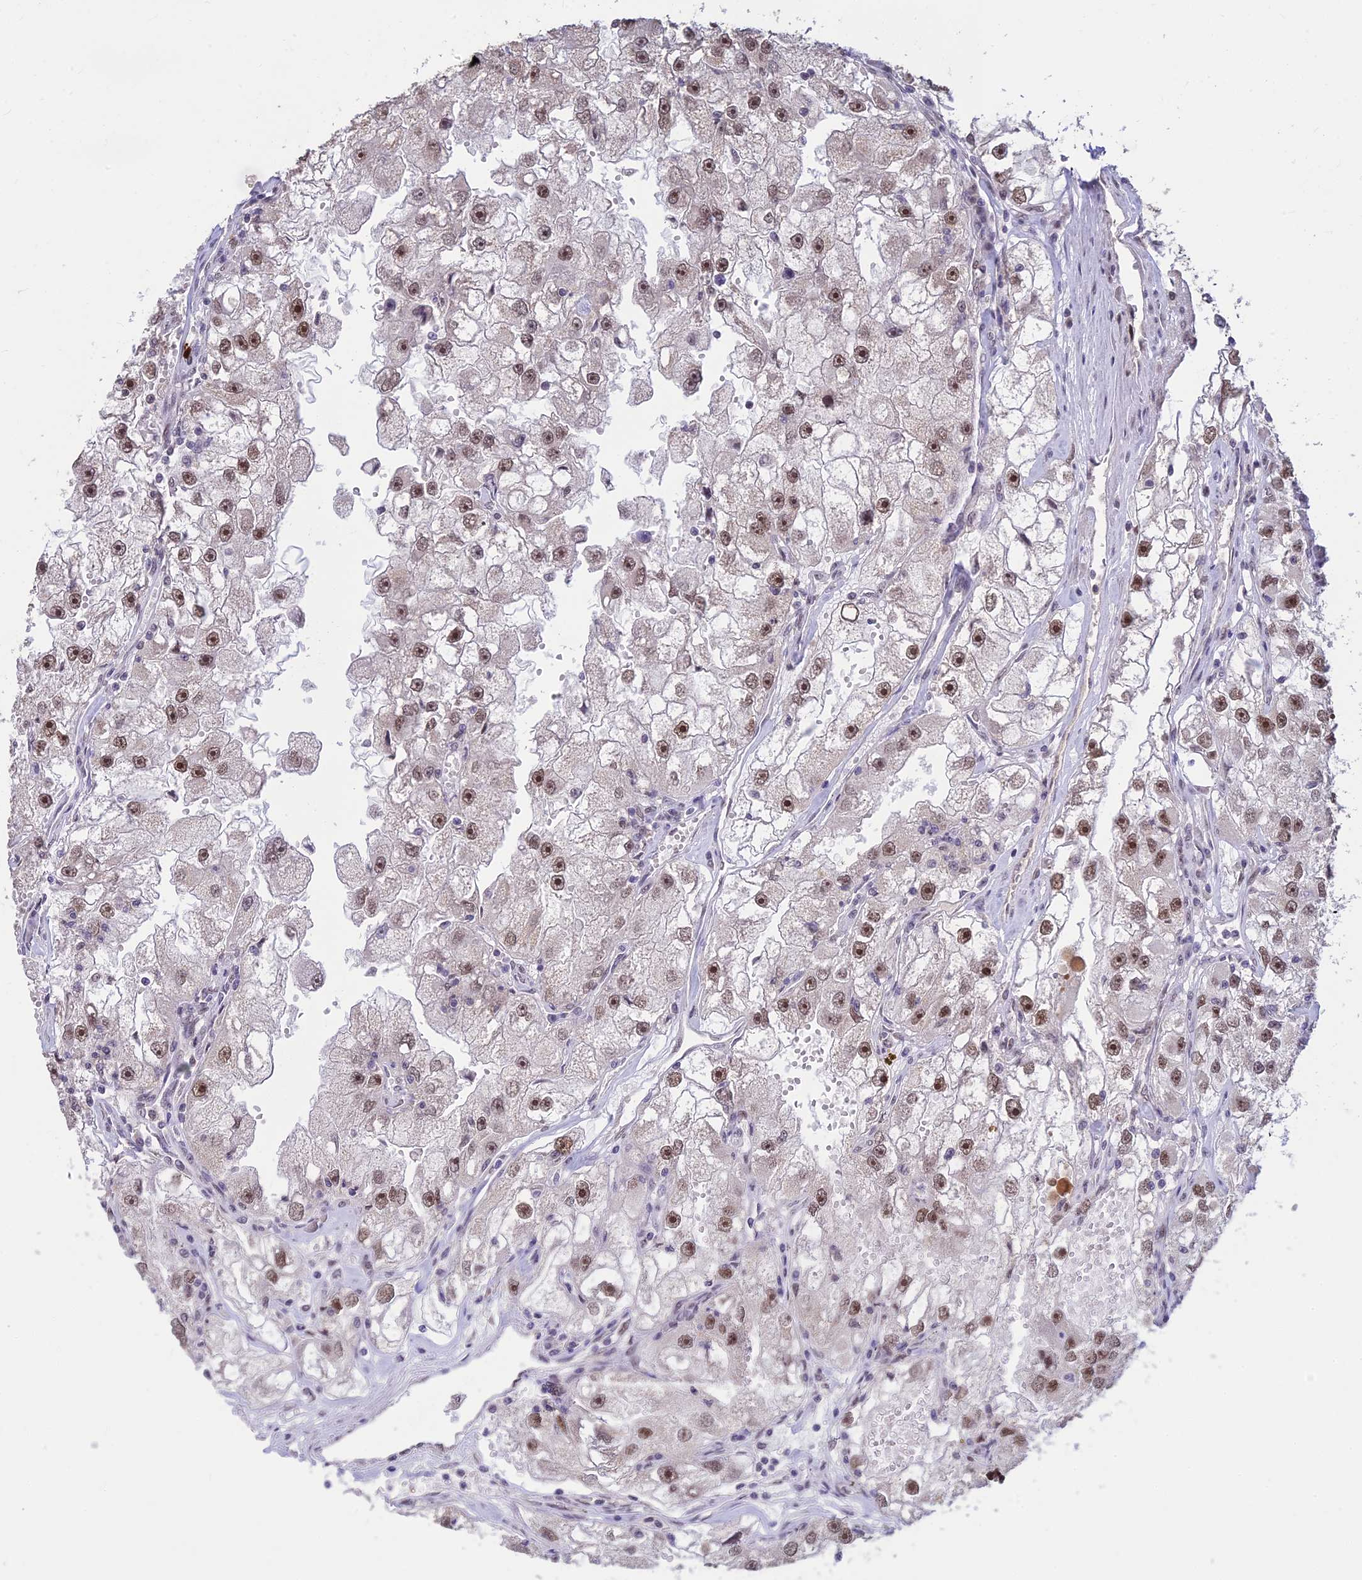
{"staining": {"intensity": "moderate", "quantity": ">75%", "location": "nuclear"}, "tissue": "renal cancer", "cell_type": "Tumor cells", "image_type": "cancer", "snomed": [{"axis": "morphology", "description": "Adenocarcinoma, NOS"}, {"axis": "topography", "description": "Kidney"}], "caption": "IHC micrograph of renal cancer (adenocarcinoma) stained for a protein (brown), which displays medium levels of moderate nuclear positivity in approximately >75% of tumor cells.", "gene": "POLR1G", "patient": {"sex": "male", "age": 63}}